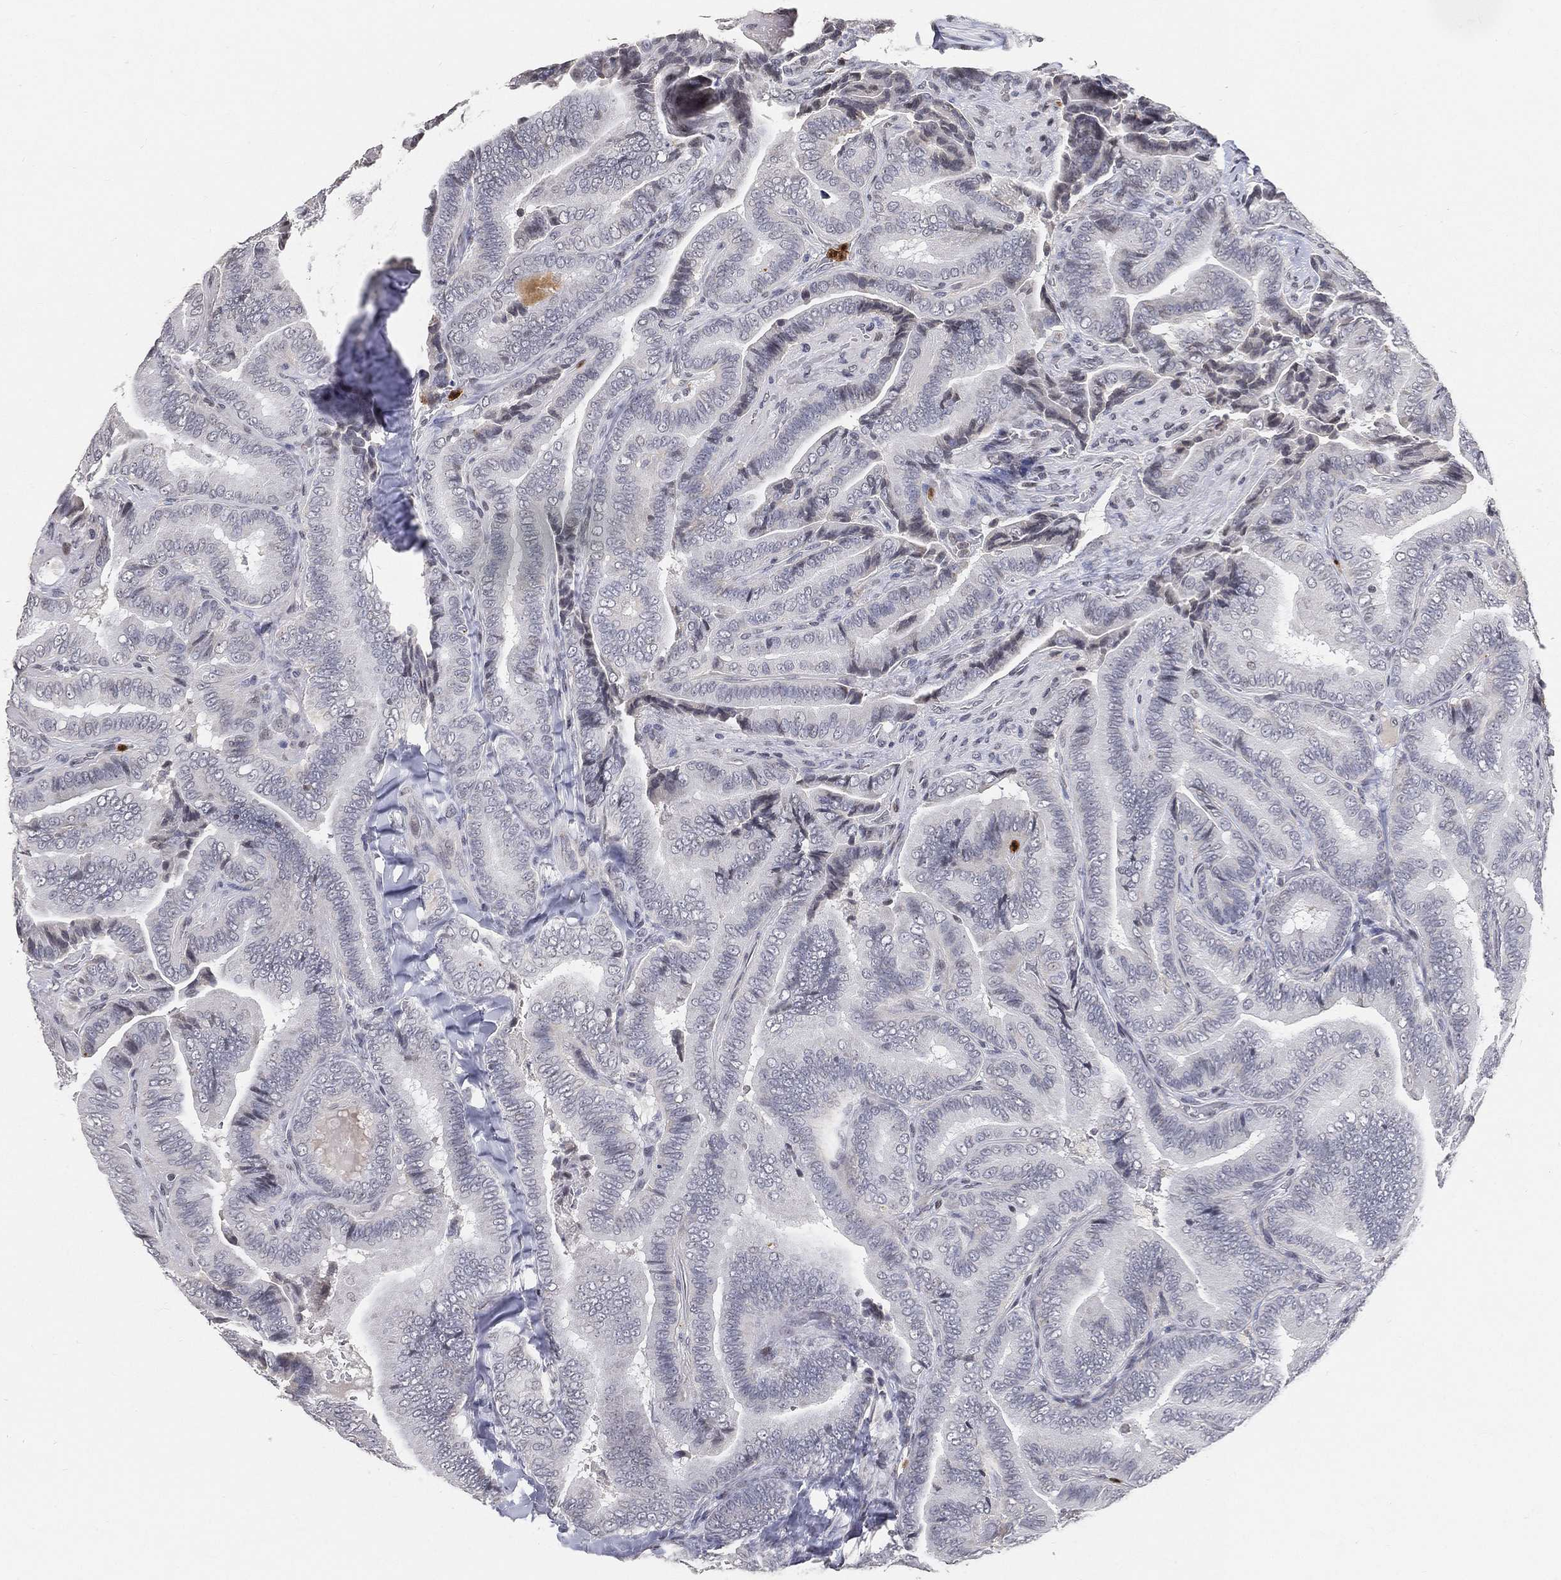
{"staining": {"intensity": "negative", "quantity": "none", "location": "none"}, "tissue": "thyroid cancer", "cell_type": "Tumor cells", "image_type": "cancer", "snomed": [{"axis": "morphology", "description": "Papillary adenocarcinoma, NOS"}, {"axis": "topography", "description": "Thyroid gland"}], "caption": "Tumor cells show no significant expression in thyroid papillary adenocarcinoma.", "gene": "ARG1", "patient": {"sex": "male", "age": 61}}